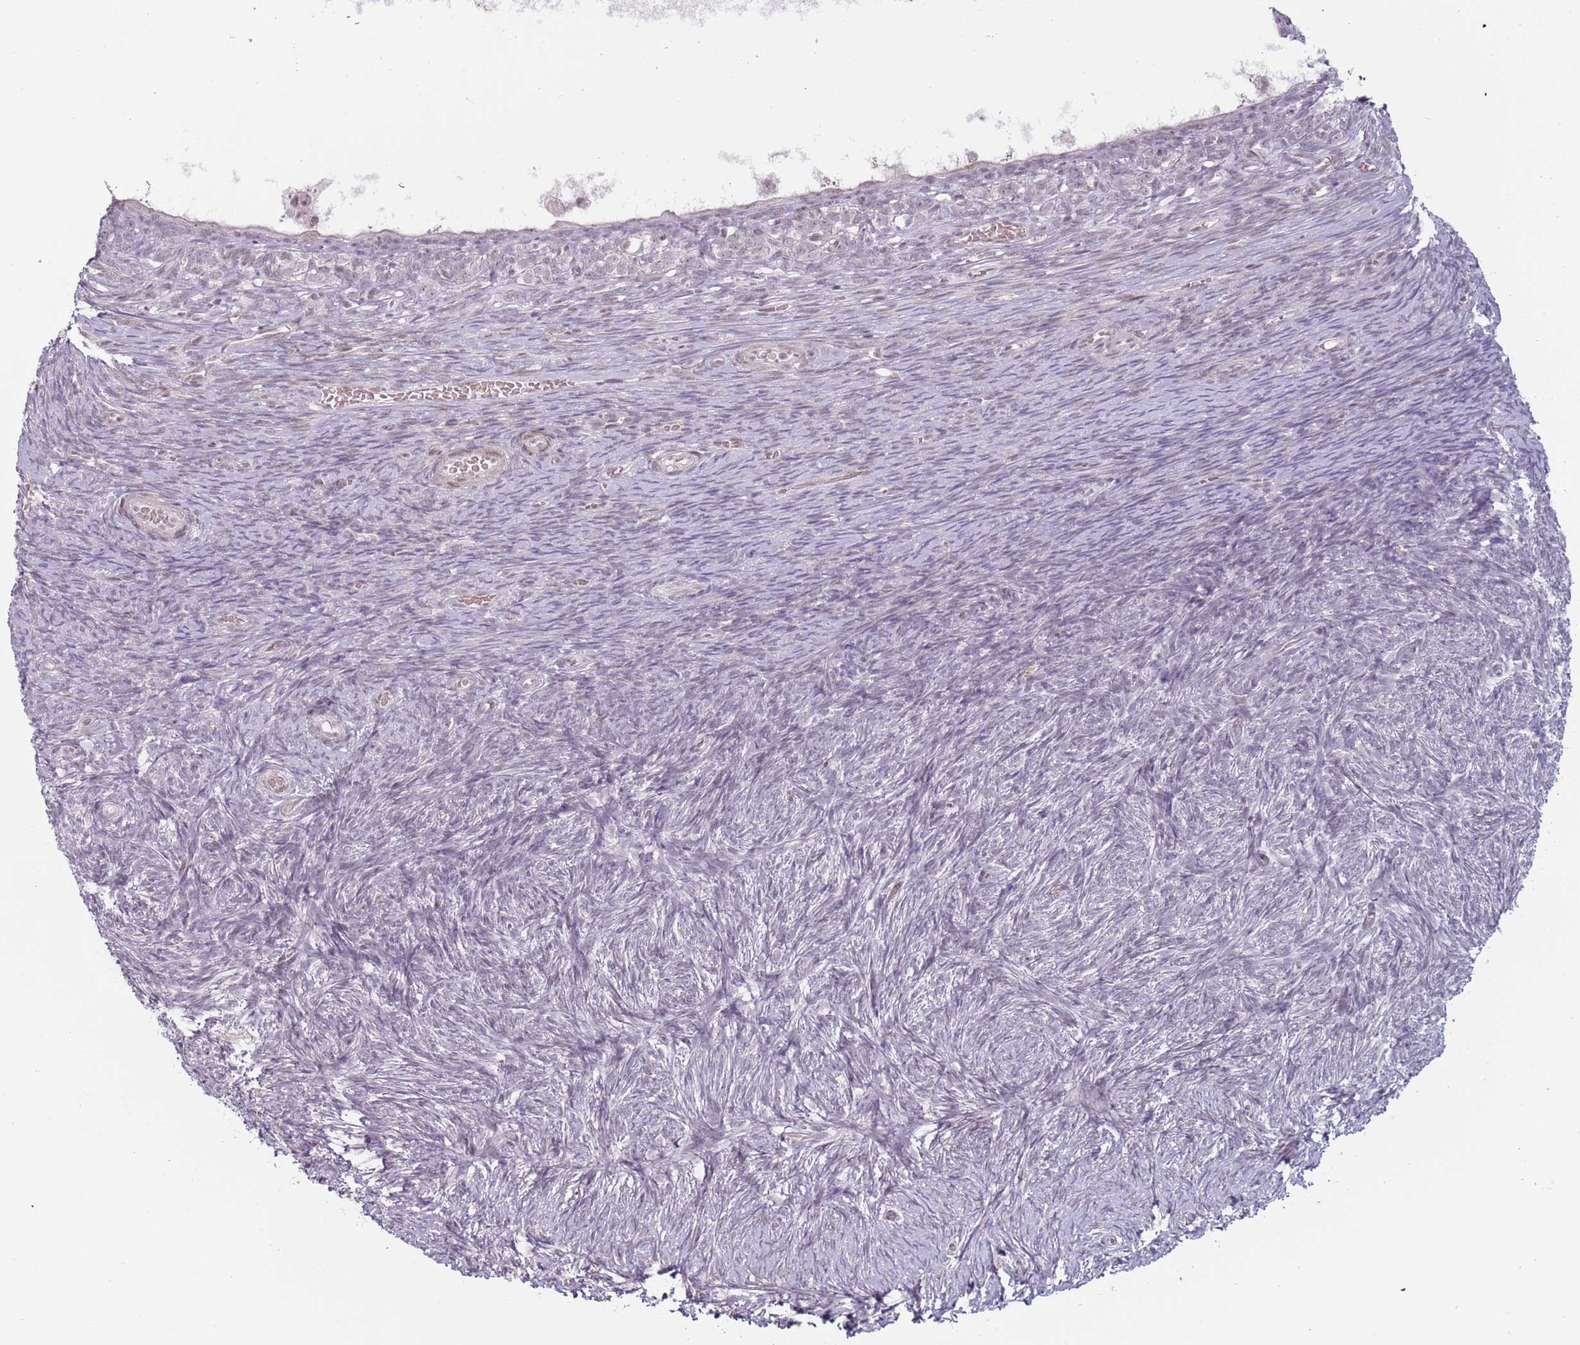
{"staining": {"intensity": "negative", "quantity": "none", "location": "none"}, "tissue": "ovary", "cell_type": "Ovarian stroma cells", "image_type": "normal", "snomed": [{"axis": "morphology", "description": "Normal tissue, NOS"}, {"axis": "topography", "description": "Ovary"}], "caption": "High magnification brightfield microscopy of unremarkable ovary stained with DAB (3,3'-diaminobenzidine) (brown) and counterstained with hematoxylin (blue): ovarian stroma cells show no significant staining. (DAB immunohistochemistry (IHC), high magnification).", "gene": "REXO4", "patient": {"sex": "female", "age": 39}}